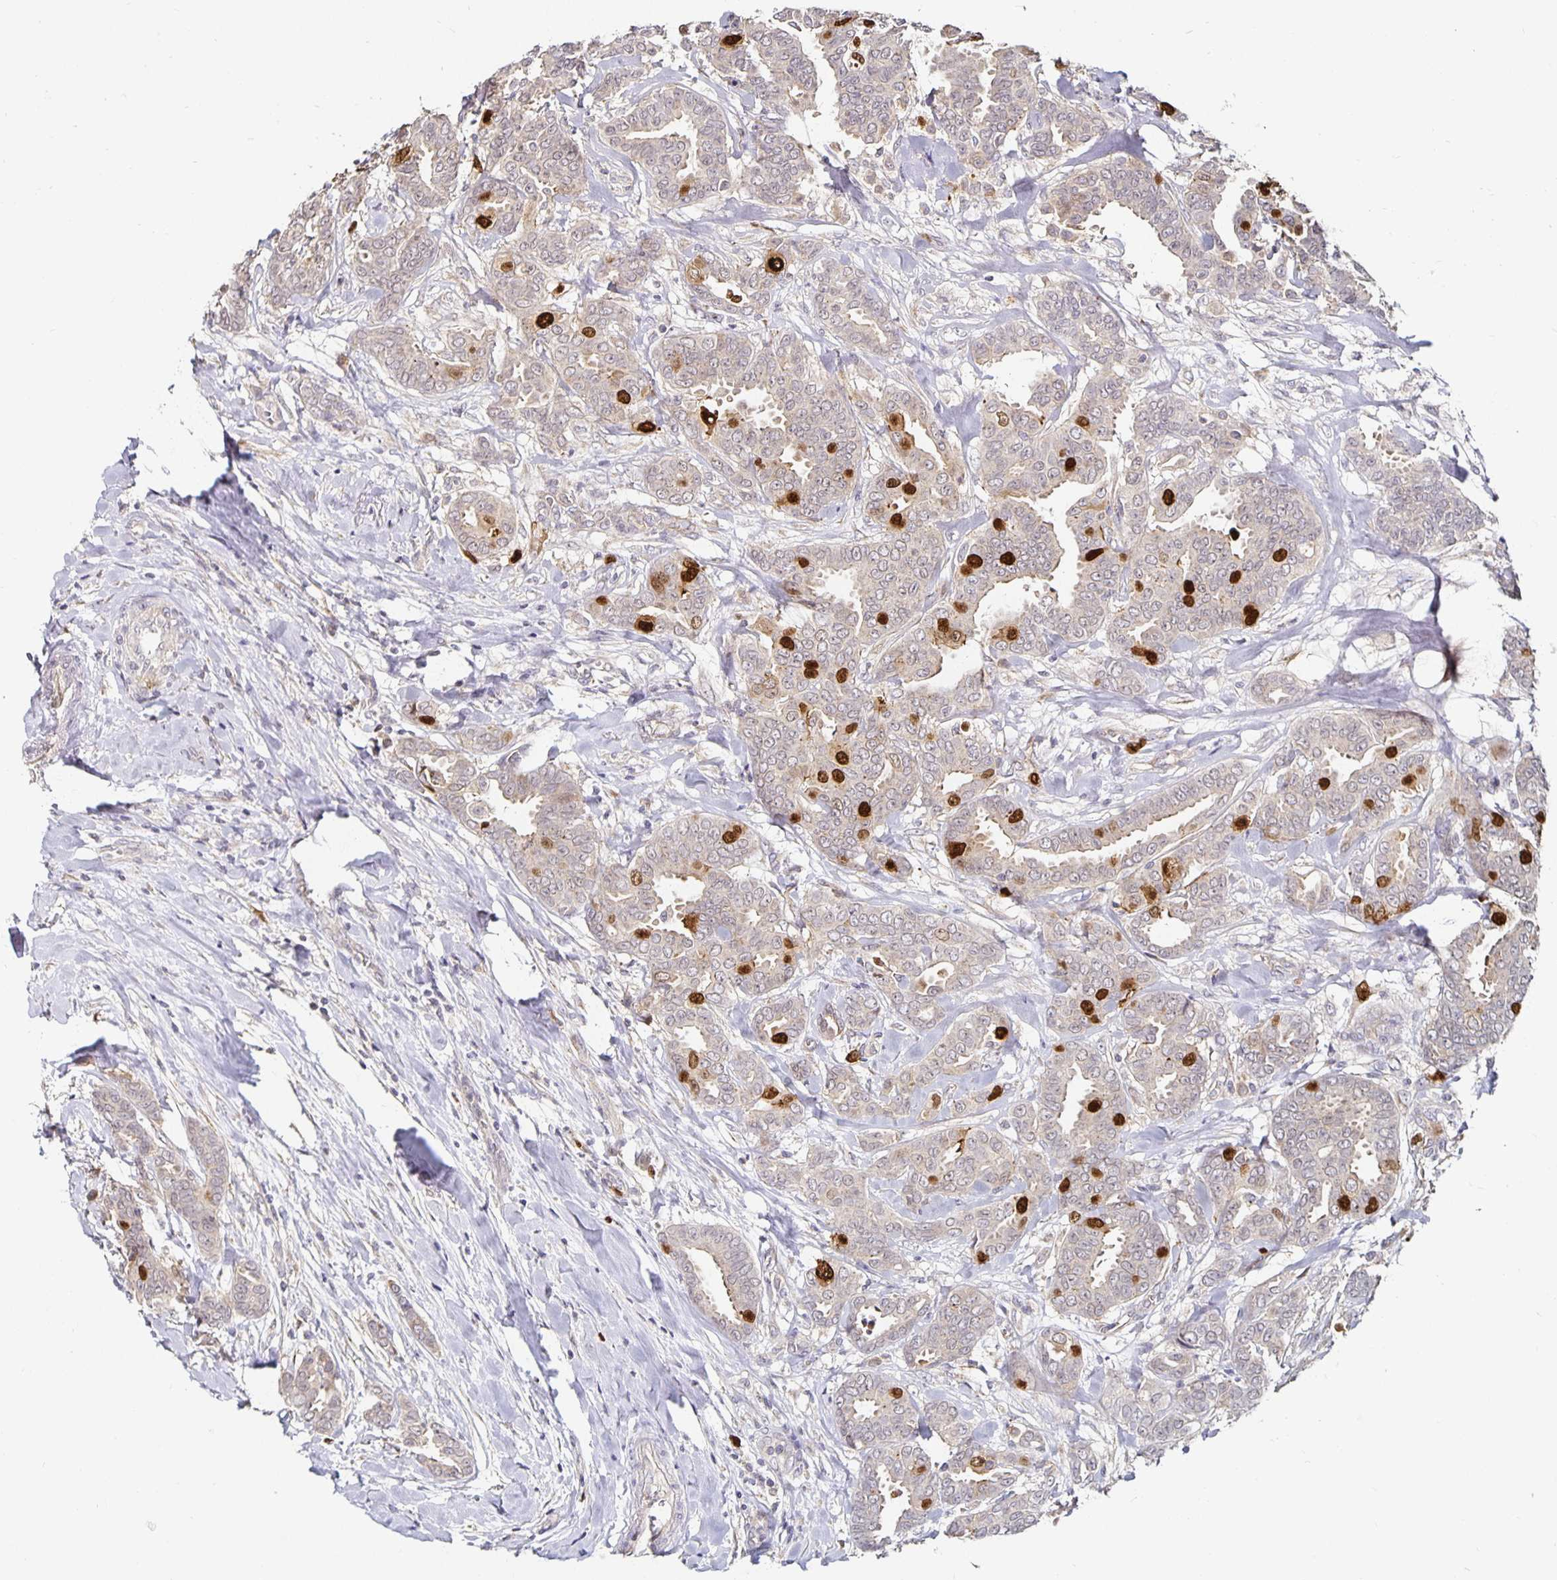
{"staining": {"intensity": "strong", "quantity": "<25%", "location": "nuclear"}, "tissue": "breast cancer", "cell_type": "Tumor cells", "image_type": "cancer", "snomed": [{"axis": "morphology", "description": "Duct carcinoma"}, {"axis": "topography", "description": "Breast"}], "caption": "Immunohistochemistry (IHC) (DAB) staining of human invasive ductal carcinoma (breast) shows strong nuclear protein staining in approximately <25% of tumor cells.", "gene": "ANLN", "patient": {"sex": "female", "age": 45}}